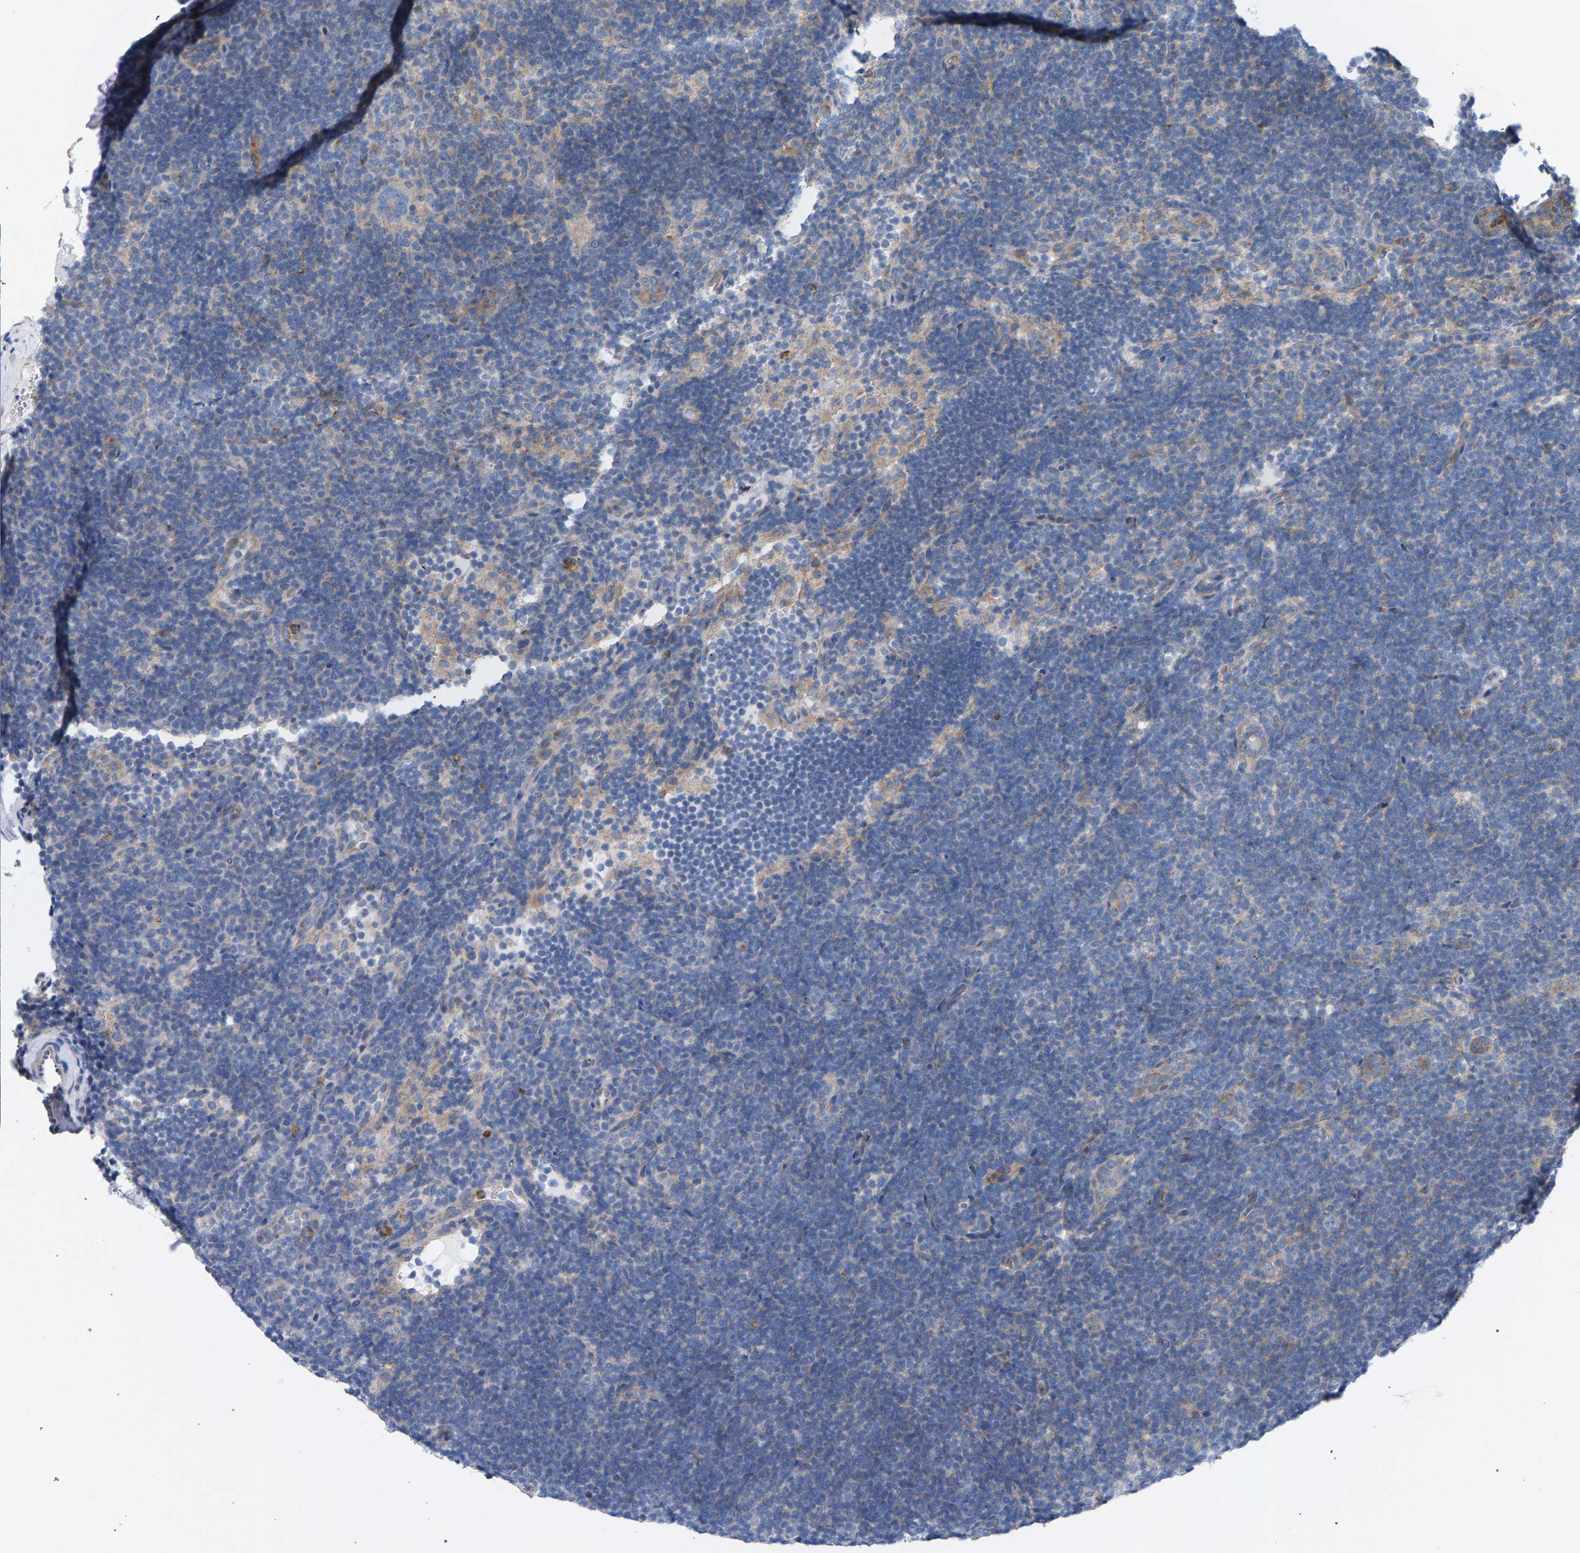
{"staining": {"intensity": "weak", "quantity": "<25%", "location": "cytoplasmic/membranous"}, "tissue": "lymphoma", "cell_type": "Tumor cells", "image_type": "cancer", "snomed": [{"axis": "morphology", "description": "Hodgkin's disease, NOS"}, {"axis": "topography", "description": "Lymph node"}], "caption": "Tumor cells are negative for brown protein staining in Hodgkin's disease. Nuclei are stained in blue.", "gene": "MAMDC2", "patient": {"sex": "female", "age": 57}}